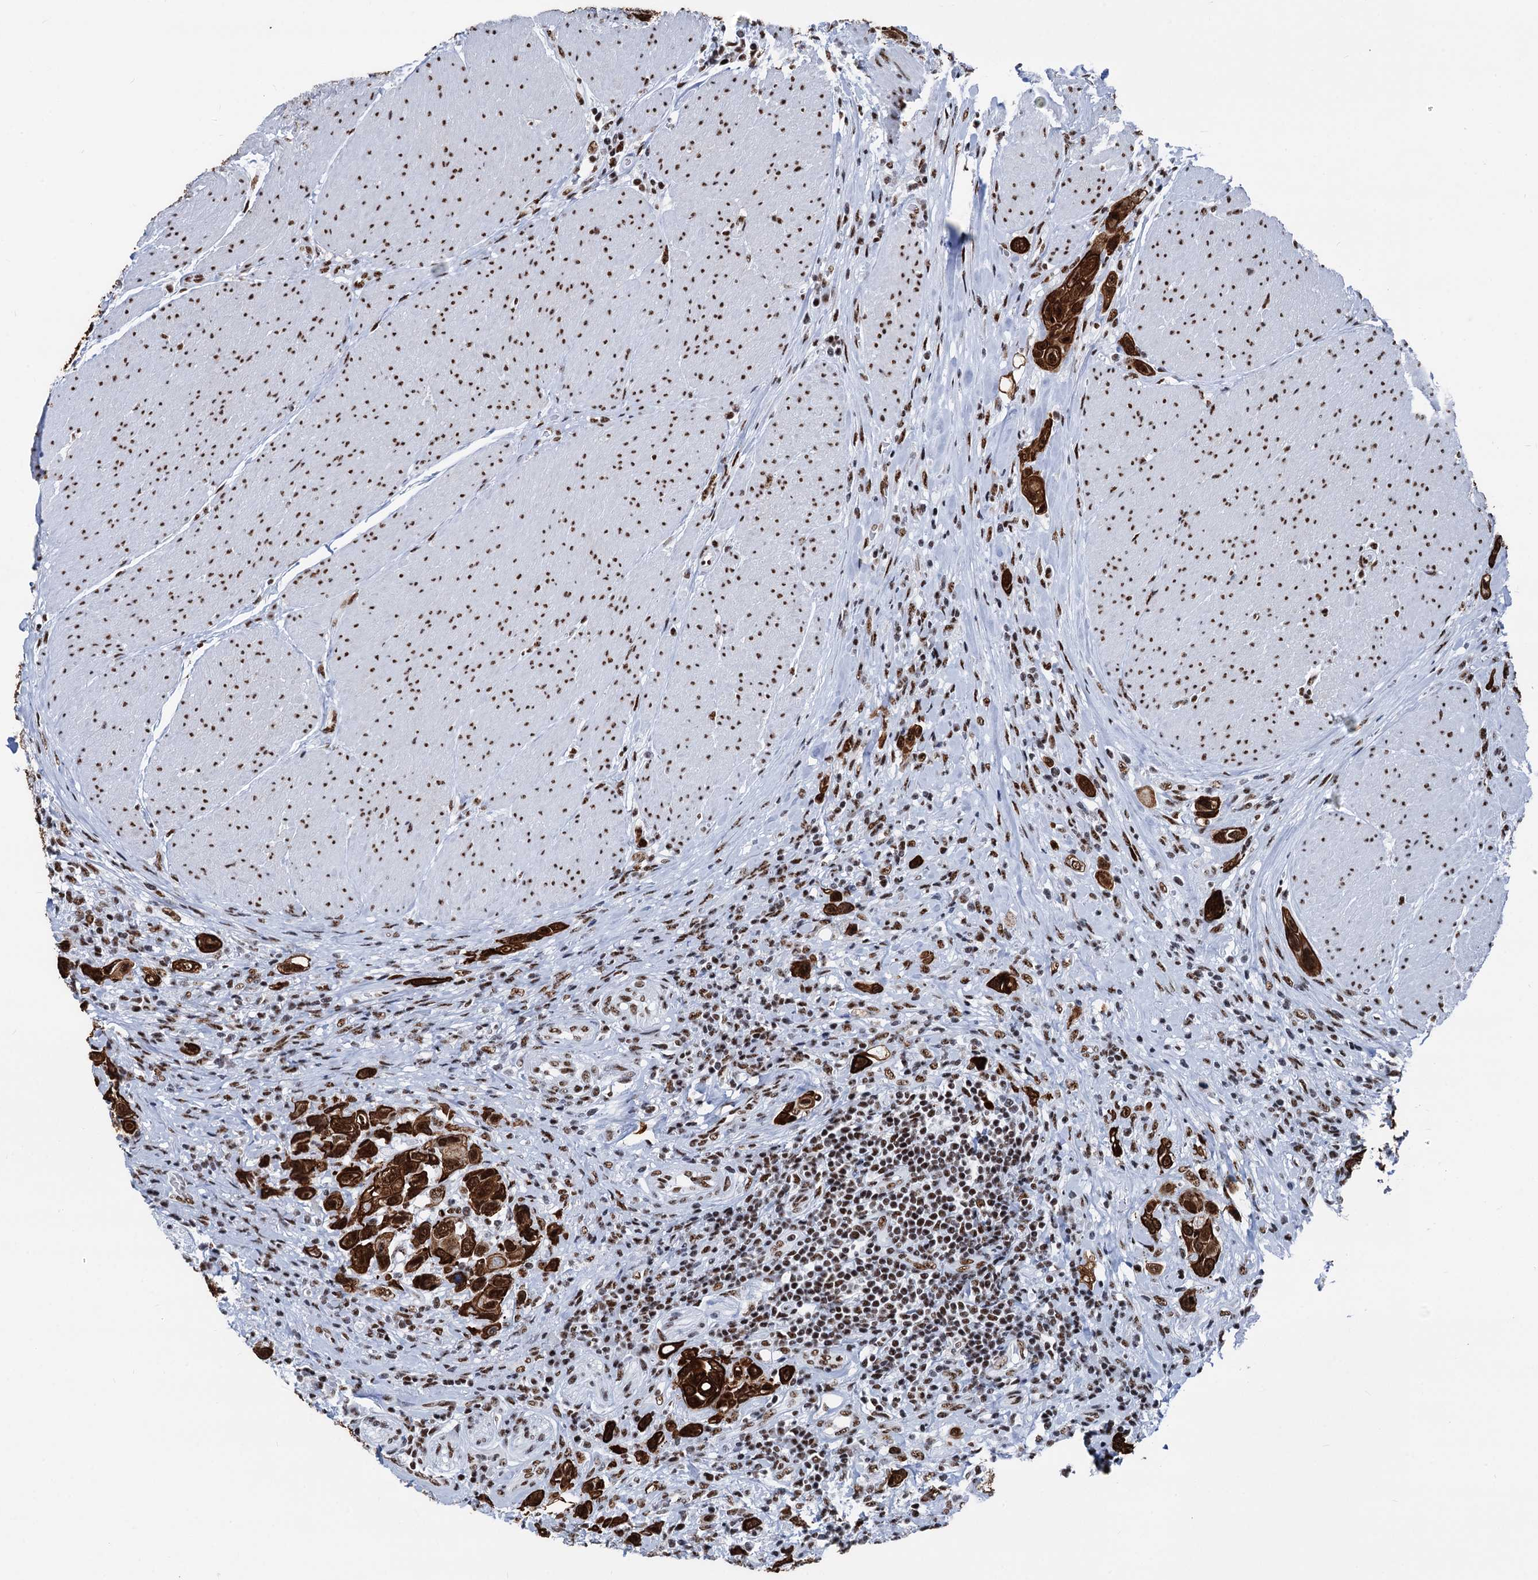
{"staining": {"intensity": "strong", "quantity": ">75%", "location": "cytoplasmic/membranous,nuclear"}, "tissue": "urothelial cancer", "cell_type": "Tumor cells", "image_type": "cancer", "snomed": [{"axis": "morphology", "description": "Urothelial carcinoma, High grade"}, {"axis": "topography", "description": "Urinary bladder"}], "caption": "A high amount of strong cytoplasmic/membranous and nuclear positivity is present in approximately >75% of tumor cells in urothelial cancer tissue.", "gene": "DDX23", "patient": {"sex": "male", "age": 50}}